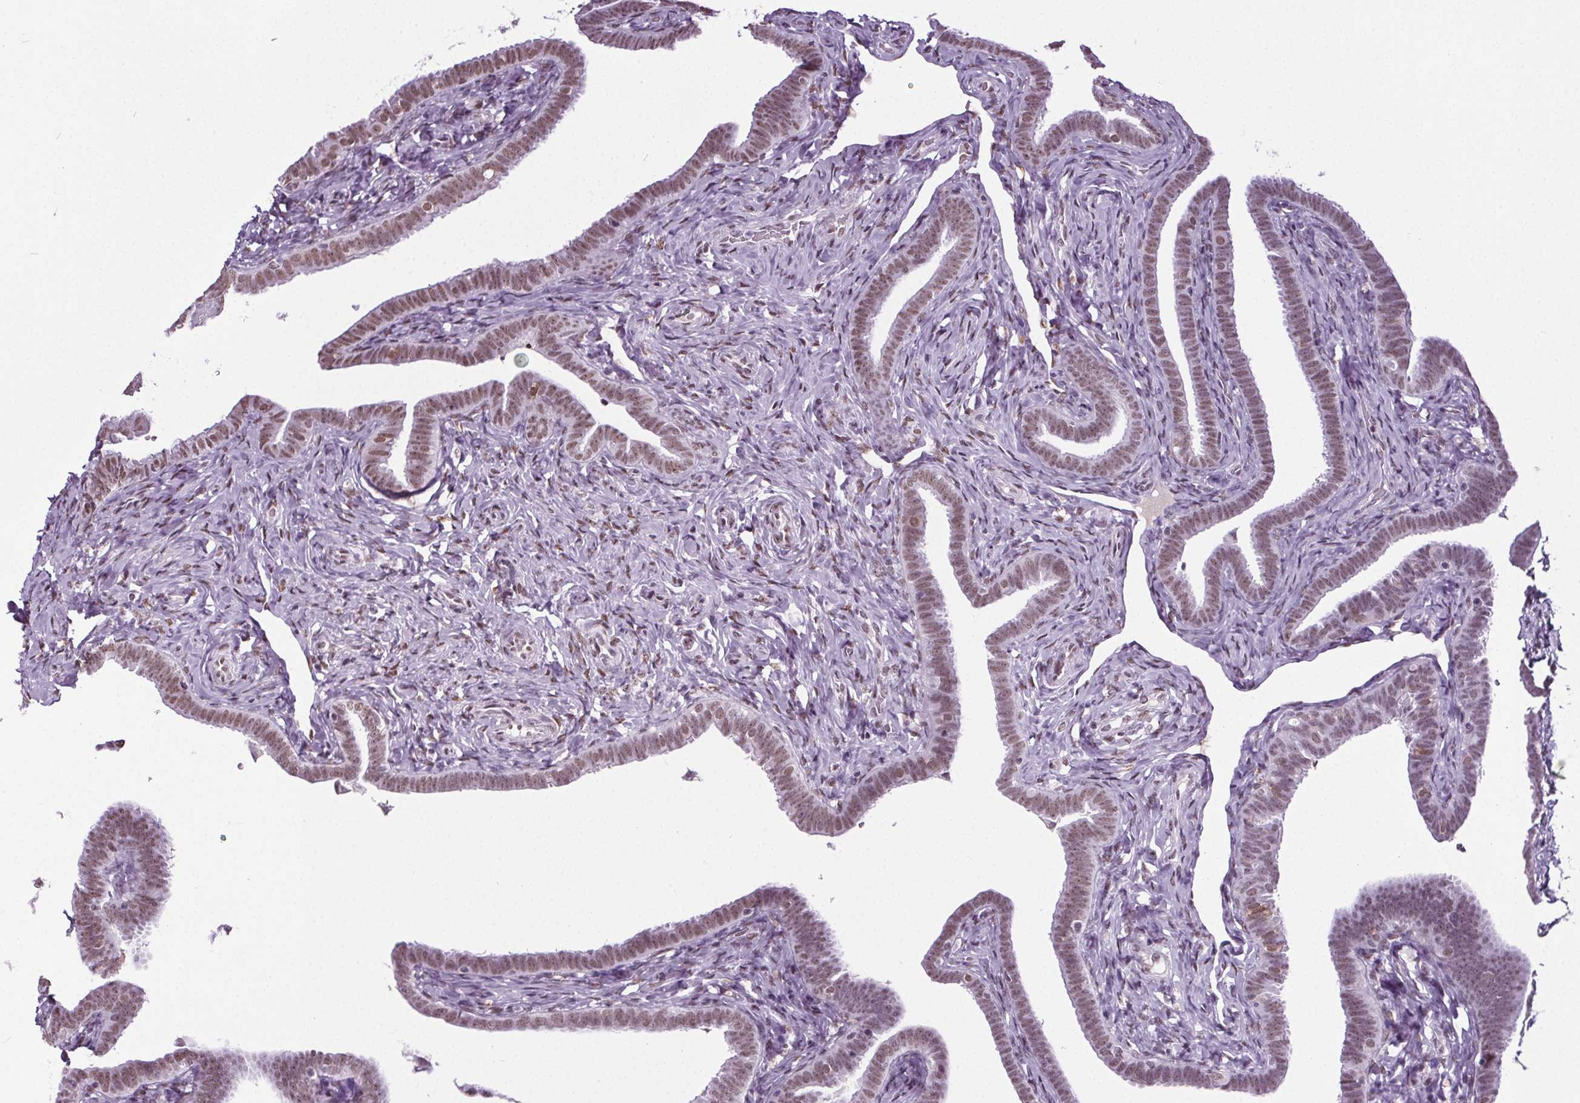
{"staining": {"intensity": "moderate", "quantity": ">75%", "location": "nuclear"}, "tissue": "fallopian tube", "cell_type": "Glandular cells", "image_type": "normal", "snomed": [{"axis": "morphology", "description": "Normal tissue, NOS"}, {"axis": "topography", "description": "Fallopian tube"}], "caption": "Brown immunohistochemical staining in normal fallopian tube shows moderate nuclear staining in approximately >75% of glandular cells. The staining was performed using DAB (3,3'-diaminobenzidine), with brown indicating positive protein expression. Nuclei are stained blue with hematoxylin.", "gene": "GP6", "patient": {"sex": "female", "age": 69}}